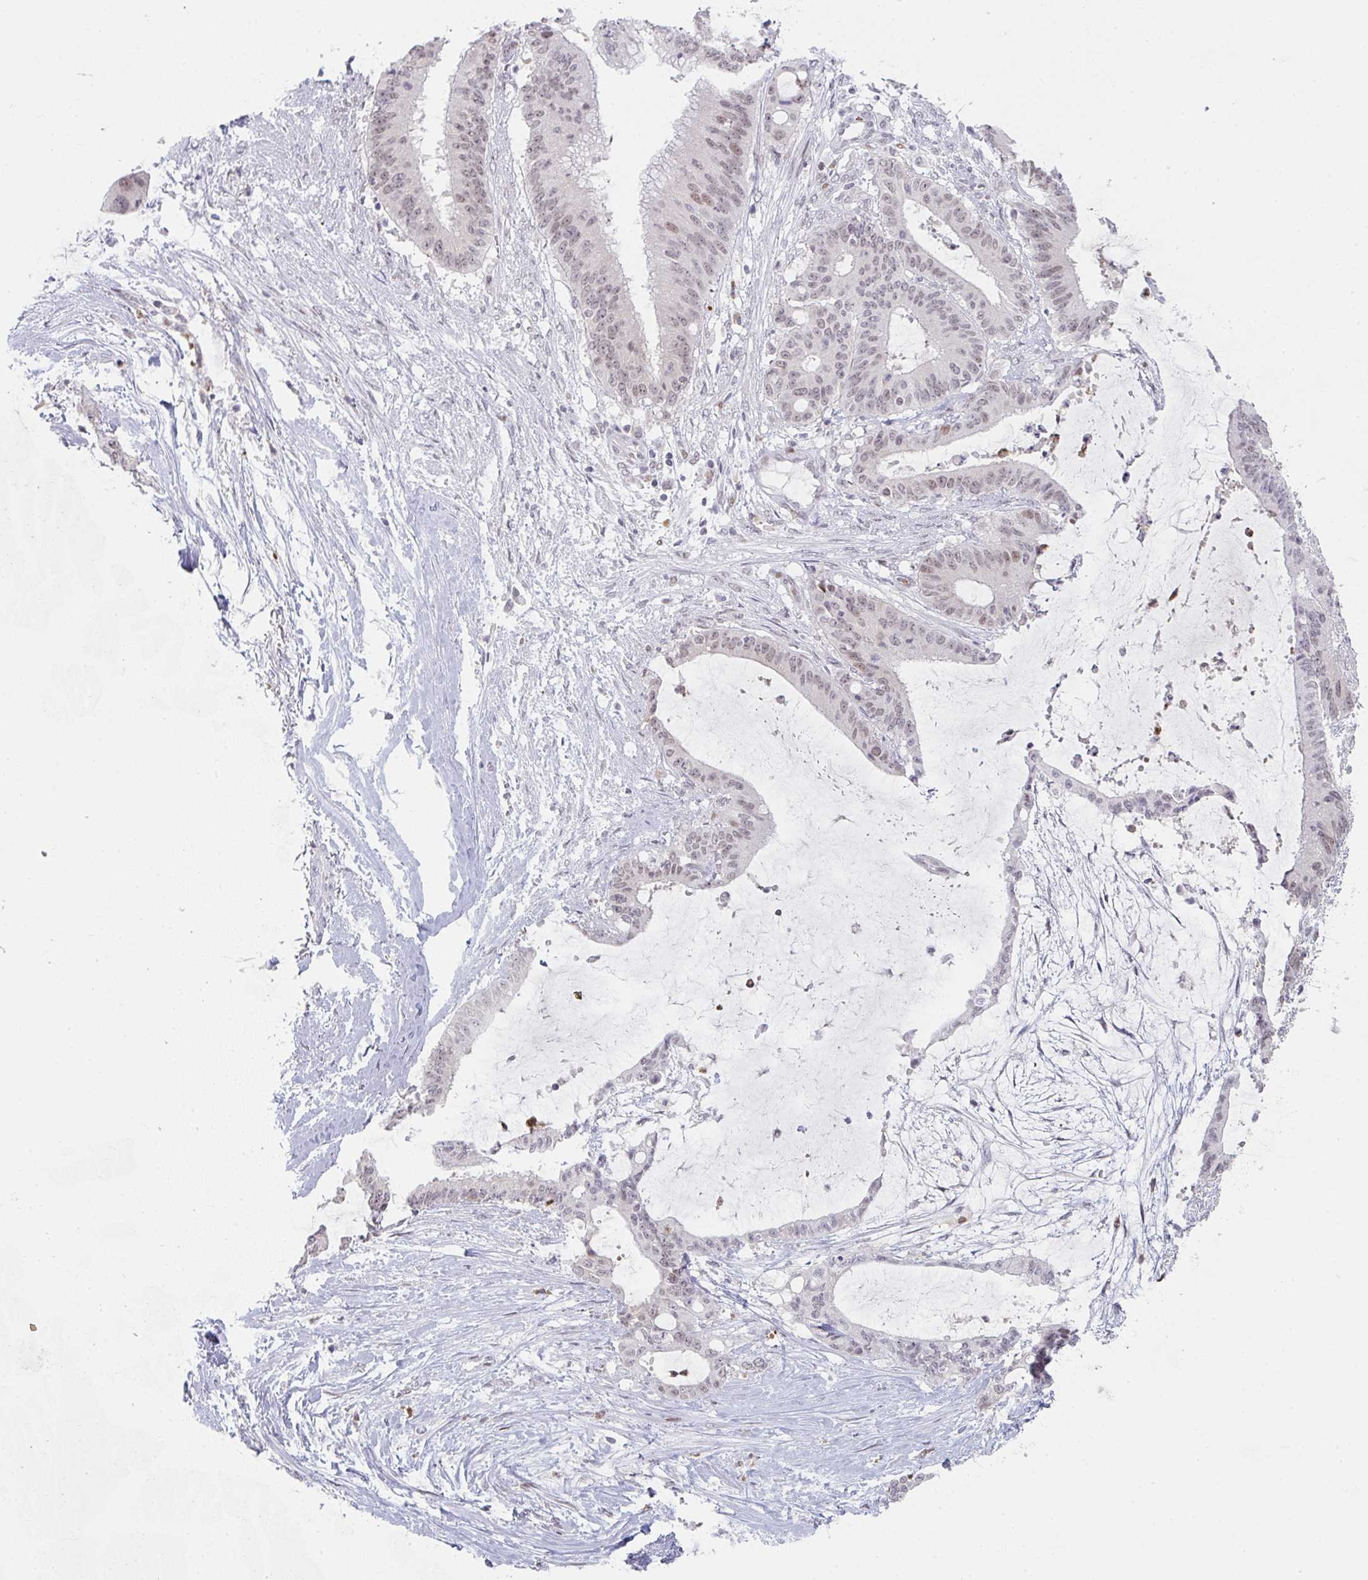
{"staining": {"intensity": "weak", "quantity": "25%-75%", "location": "nuclear"}, "tissue": "liver cancer", "cell_type": "Tumor cells", "image_type": "cancer", "snomed": [{"axis": "morphology", "description": "Normal tissue, NOS"}, {"axis": "morphology", "description": "Cholangiocarcinoma"}, {"axis": "topography", "description": "Liver"}, {"axis": "topography", "description": "Peripheral nerve tissue"}], "caption": "Immunohistochemical staining of cholangiocarcinoma (liver) displays low levels of weak nuclear protein expression in about 25%-75% of tumor cells. (DAB (3,3'-diaminobenzidine) IHC with brightfield microscopy, high magnification).", "gene": "LIN54", "patient": {"sex": "female", "age": 73}}